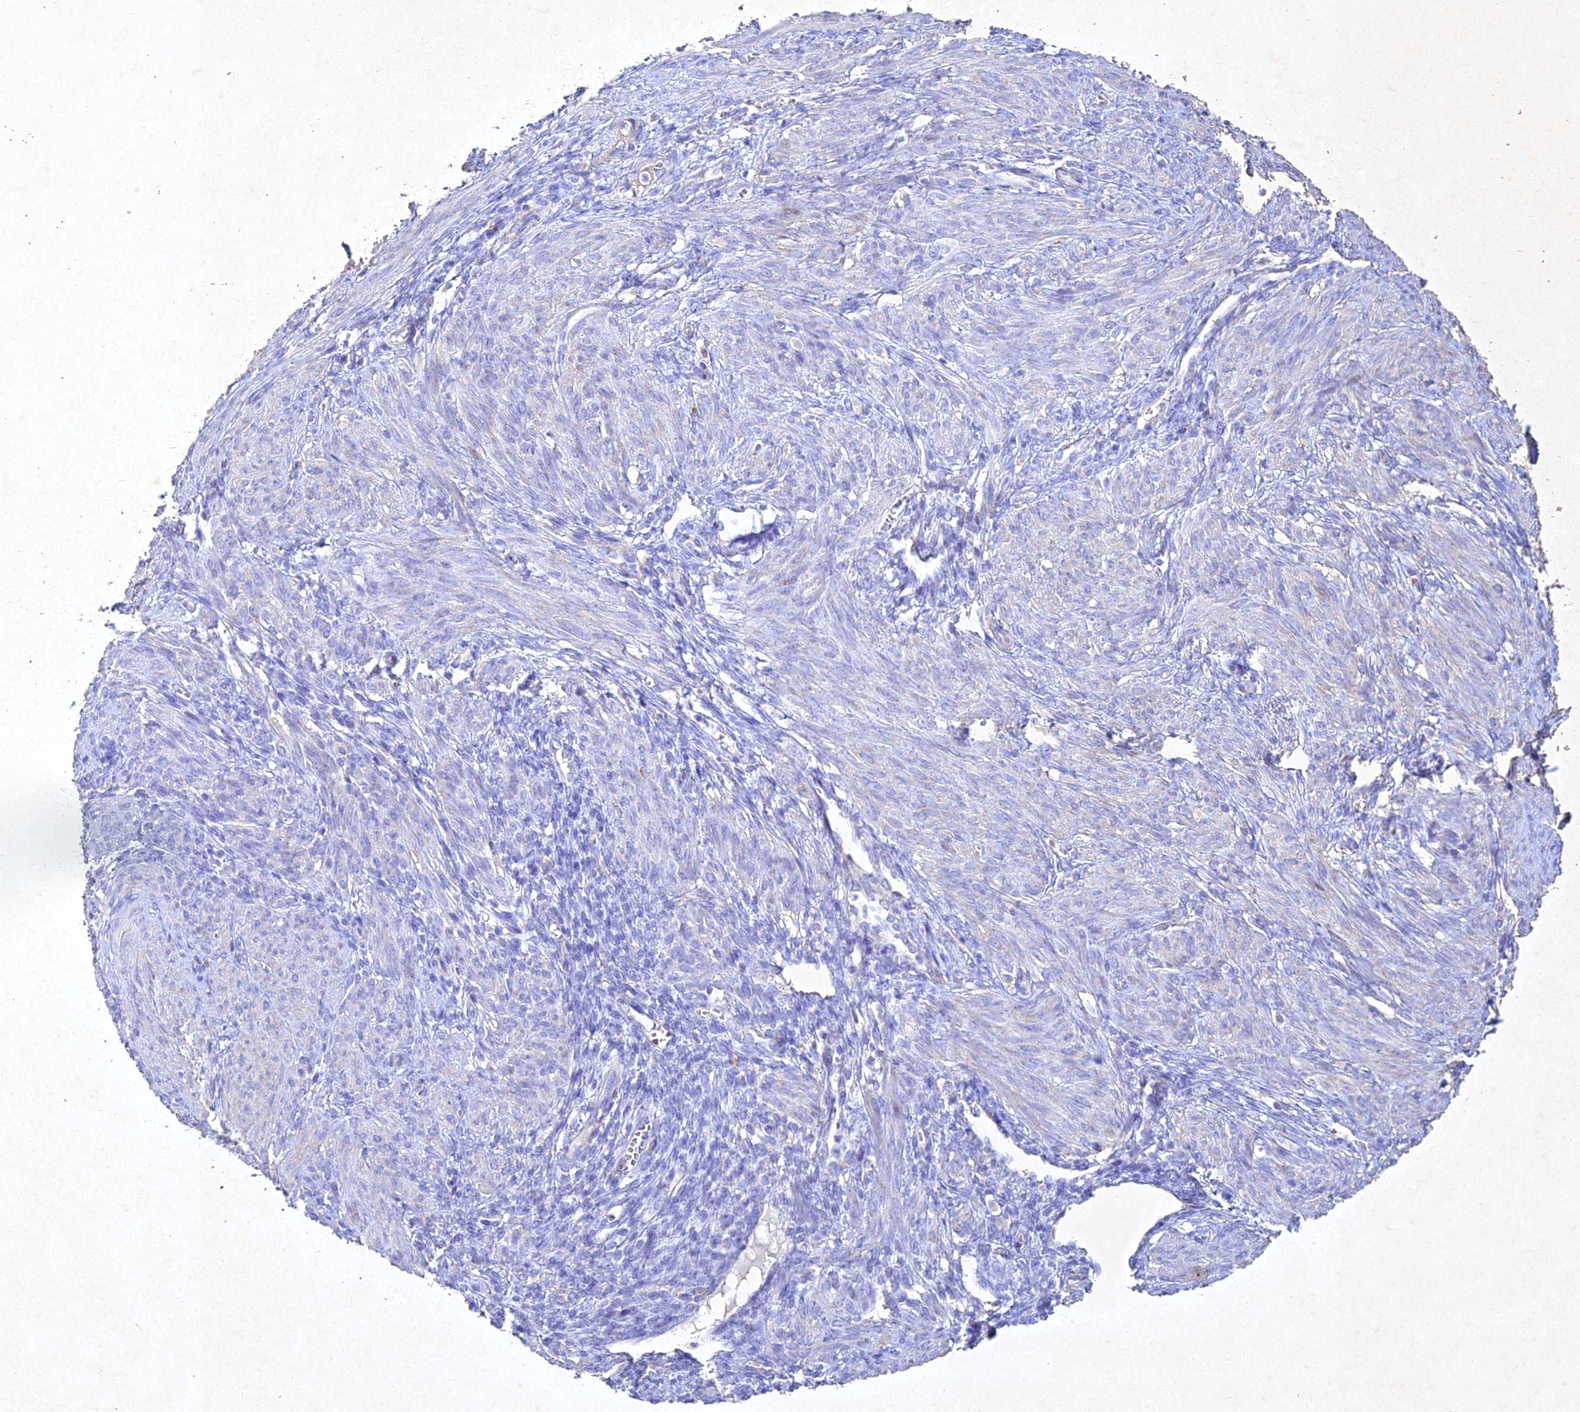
{"staining": {"intensity": "negative", "quantity": "none", "location": "none"}, "tissue": "smooth muscle", "cell_type": "Smooth muscle cells", "image_type": "normal", "snomed": [{"axis": "morphology", "description": "Normal tissue, NOS"}, {"axis": "topography", "description": "Smooth muscle"}], "caption": "Histopathology image shows no significant protein staining in smooth muscle cells of unremarkable smooth muscle.", "gene": "NDUFV1", "patient": {"sex": "female", "age": 39}}